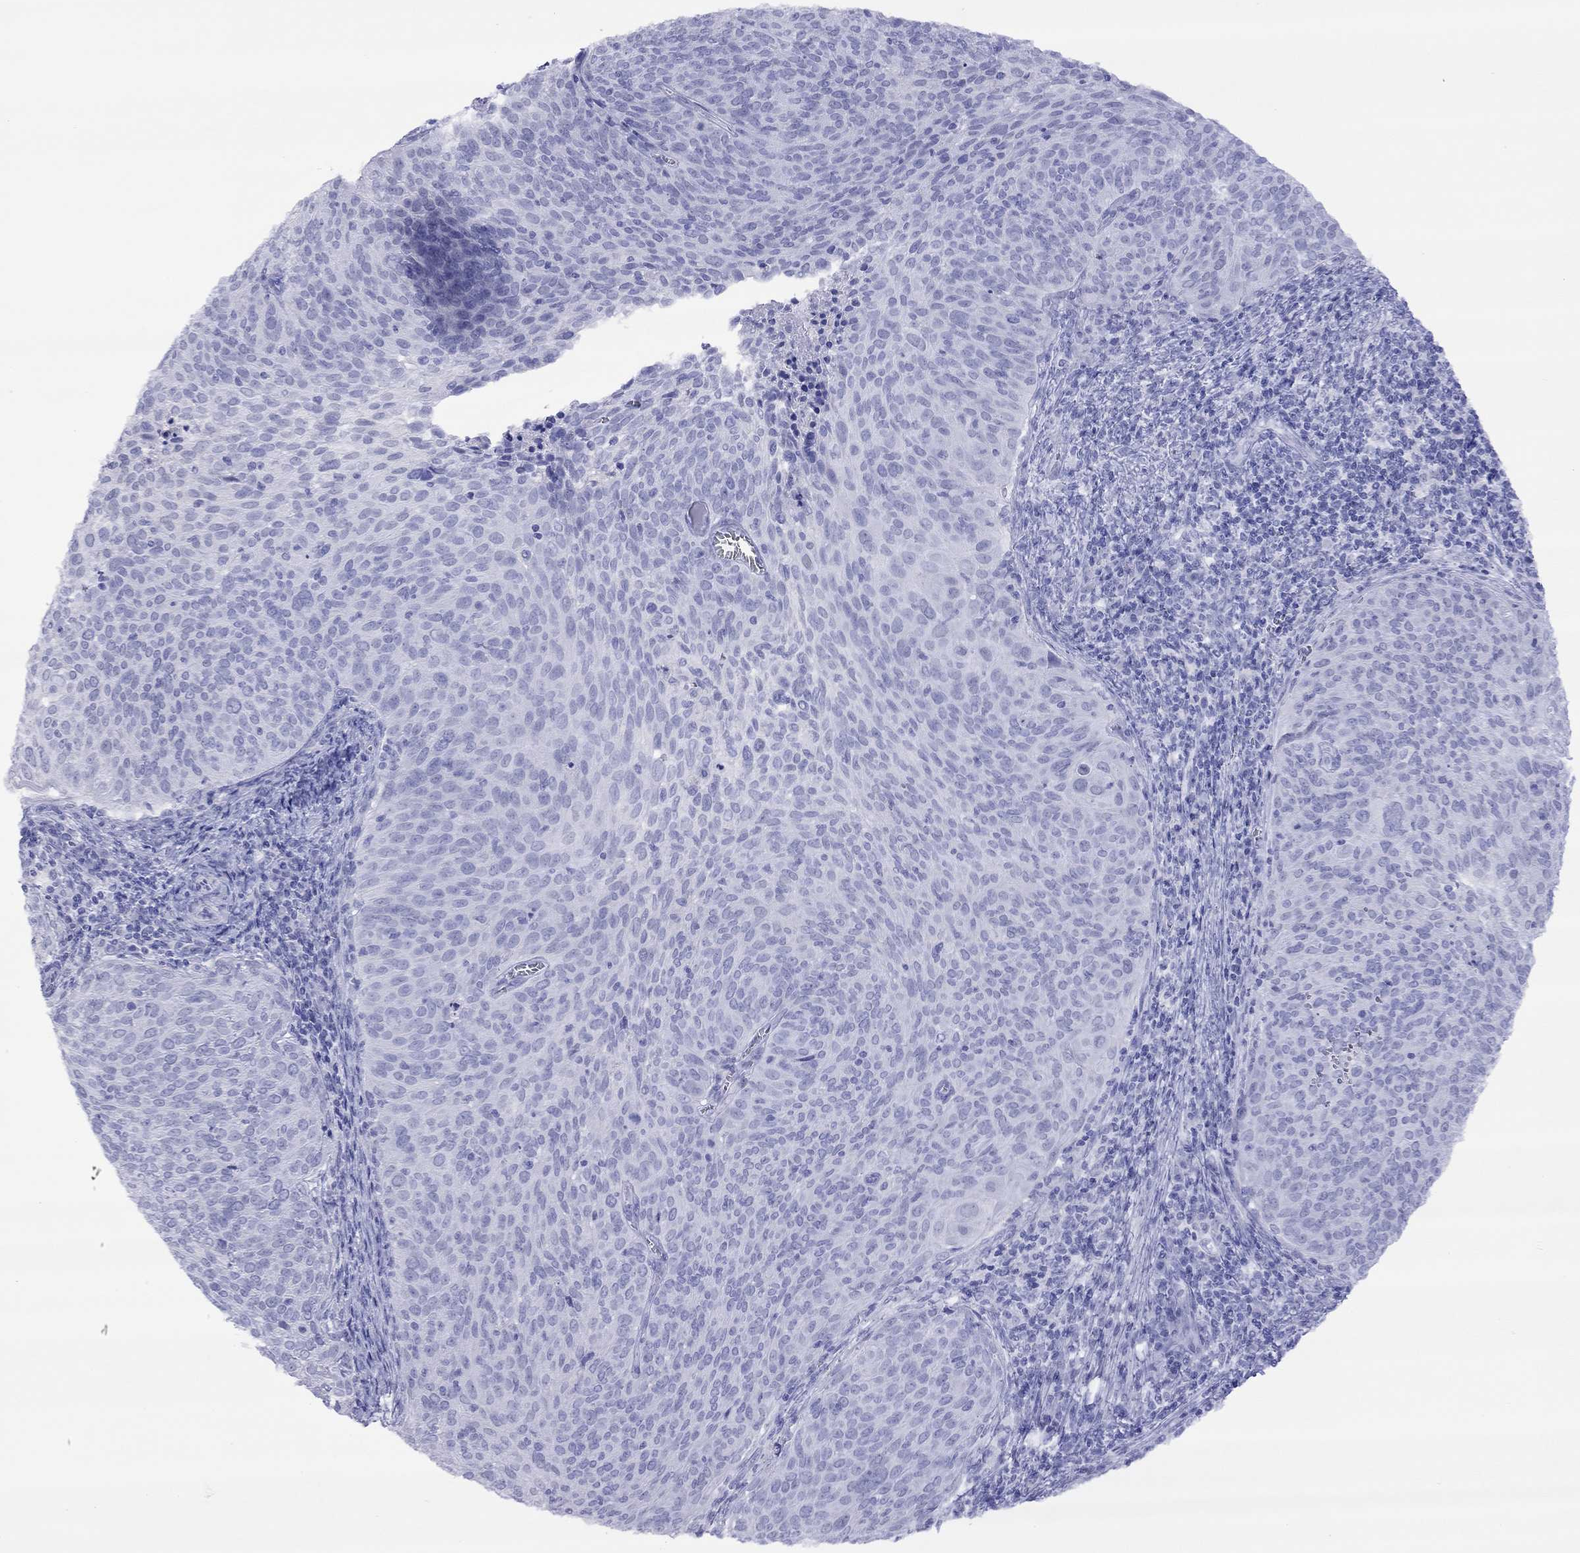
{"staining": {"intensity": "negative", "quantity": "none", "location": "none"}, "tissue": "cervical cancer", "cell_type": "Tumor cells", "image_type": "cancer", "snomed": [{"axis": "morphology", "description": "Squamous cell carcinoma, NOS"}, {"axis": "topography", "description": "Cervix"}], "caption": "This micrograph is of cervical squamous cell carcinoma stained with immunohistochemistry (IHC) to label a protein in brown with the nuclei are counter-stained blue. There is no positivity in tumor cells.", "gene": "SLC30A8", "patient": {"sex": "female", "age": 39}}